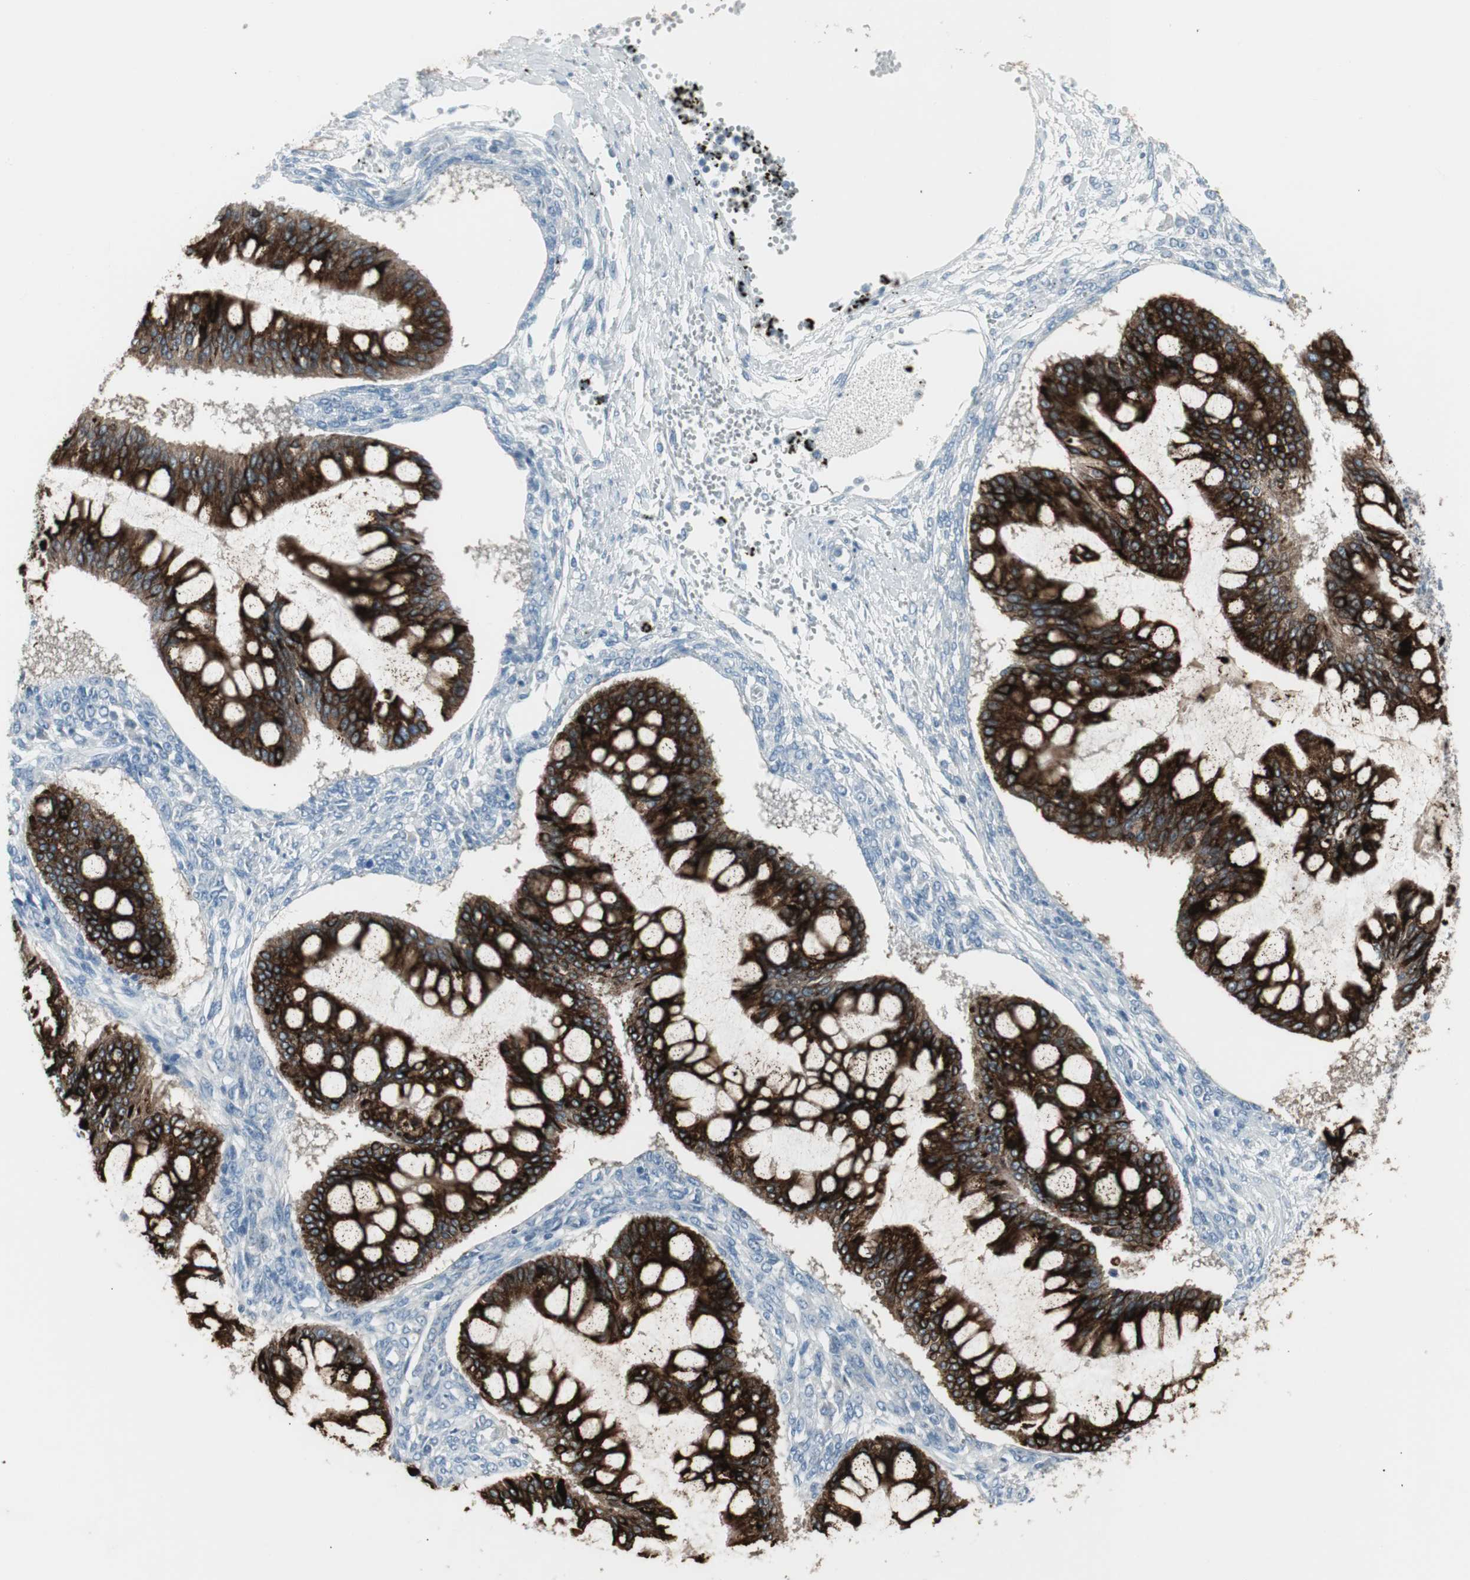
{"staining": {"intensity": "strong", "quantity": ">75%", "location": "cytoplasmic/membranous"}, "tissue": "ovarian cancer", "cell_type": "Tumor cells", "image_type": "cancer", "snomed": [{"axis": "morphology", "description": "Cystadenocarcinoma, mucinous, NOS"}, {"axis": "topography", "description": "Ovary"}], "caption": "A high amount of strong cytoplasmic/membranous expression is present in about >75% of tumor cells in ovarian mucinous cystadenocarcinoma tissue. The staining was performed using DAB to visualize the protein expression in brown, while the nuclei were stained in blue with hematoxylin (Magnification: 20x).", "gene": "AGR2", "patient": {"sex": "female", "age": 73}}